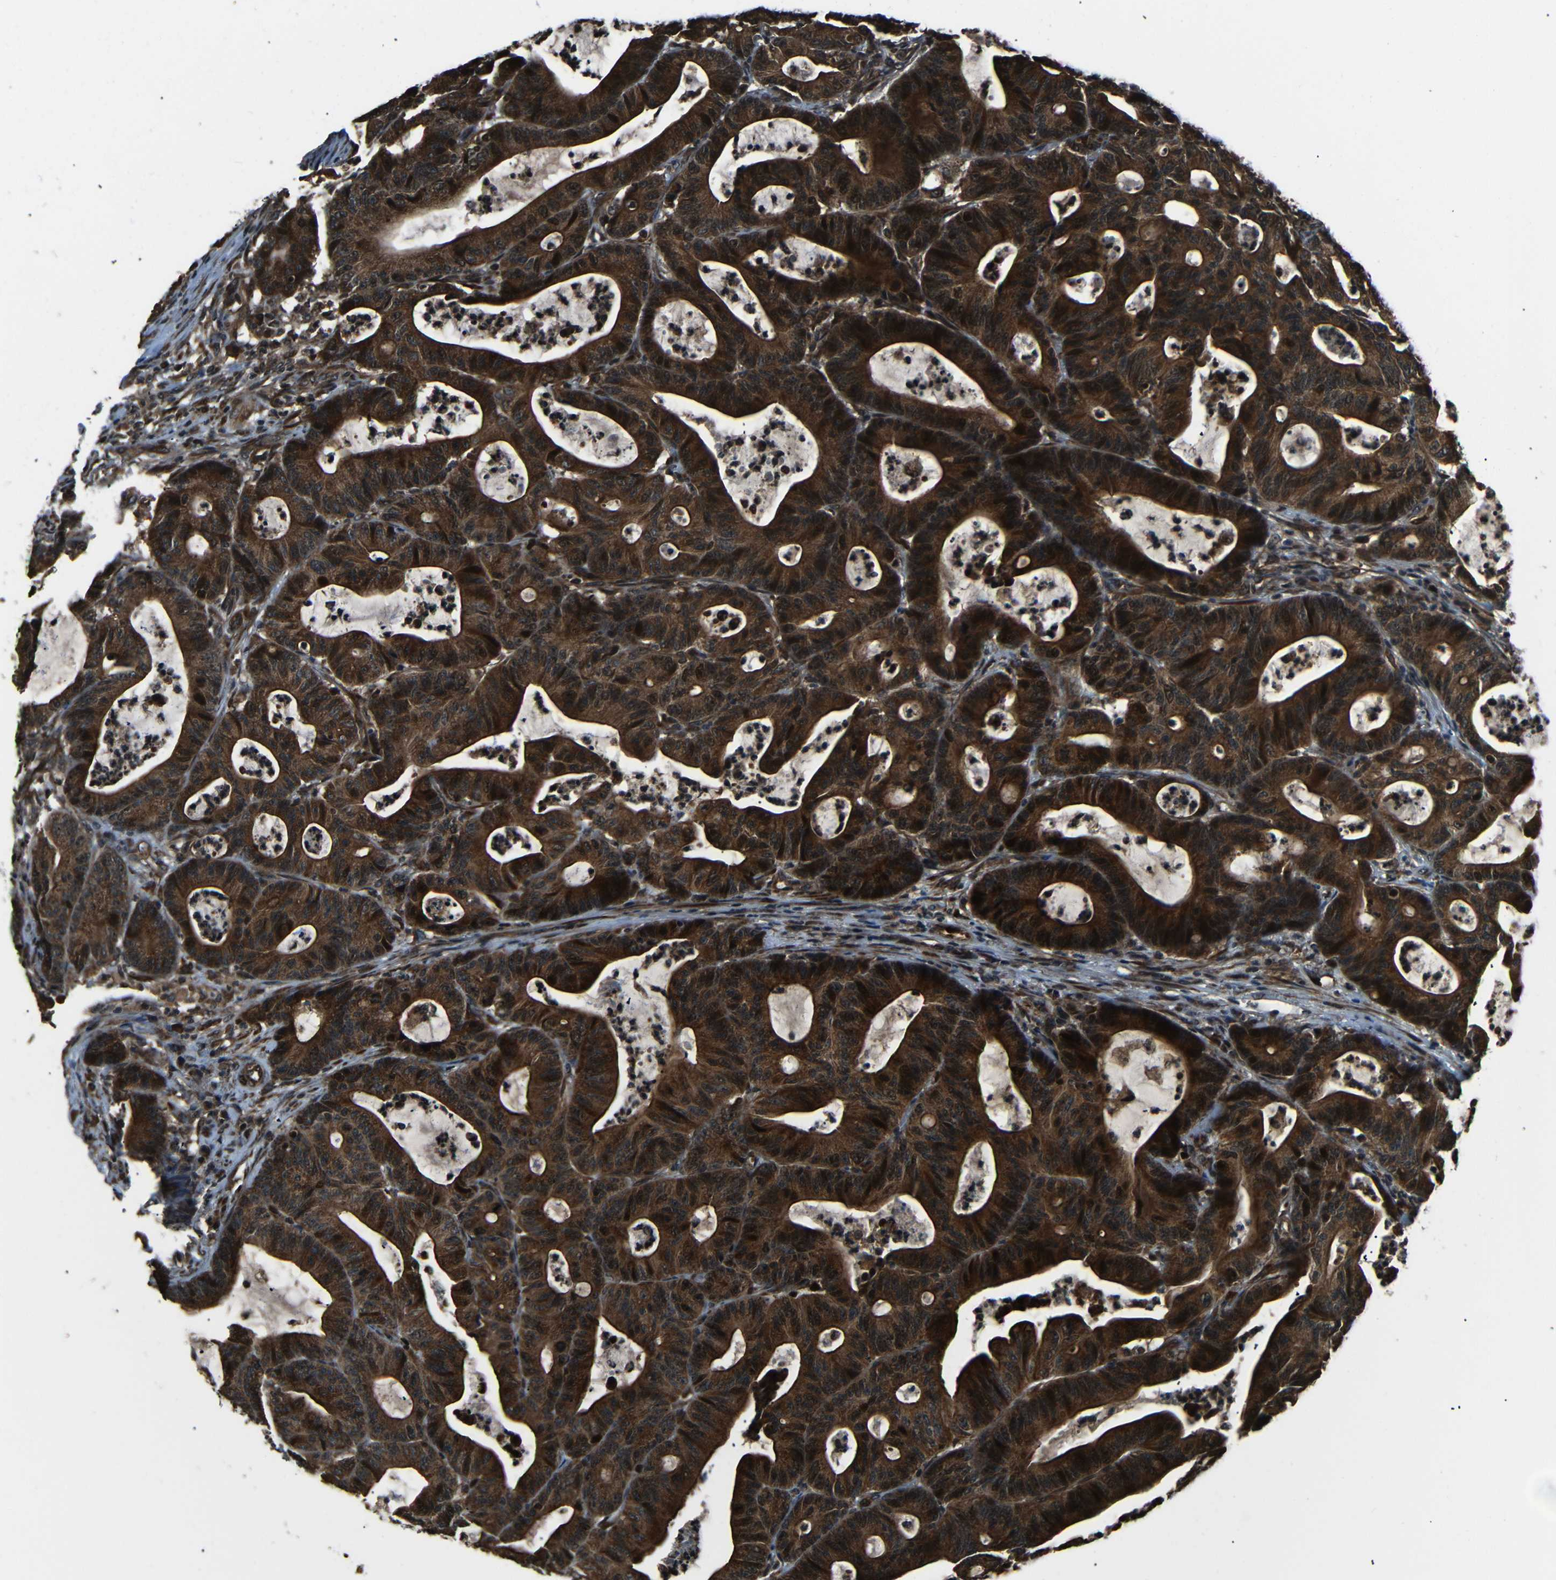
{"staining": {"intensity": "strong", "quantity": ">75%", "location": "cytoplasmic/membranous"}, "tissue": "colorectal cancer", "cell_type": "Tumor cells", "image_type": "cancer", "snomed": [{"axis": "morphology", "description": "Adenocarcinoma, NOS"}, {"axis": "topography", "description": "Colon"}], "caption": "Protein staining by immunohistochemistry (IHC) displays strong cytoplasmic/membranous positivity in about >75% of tumor cells in adenocarcinoma (colorectal).", "gene": "PLK2", "patient": {"sex": "female", "age": 84}}